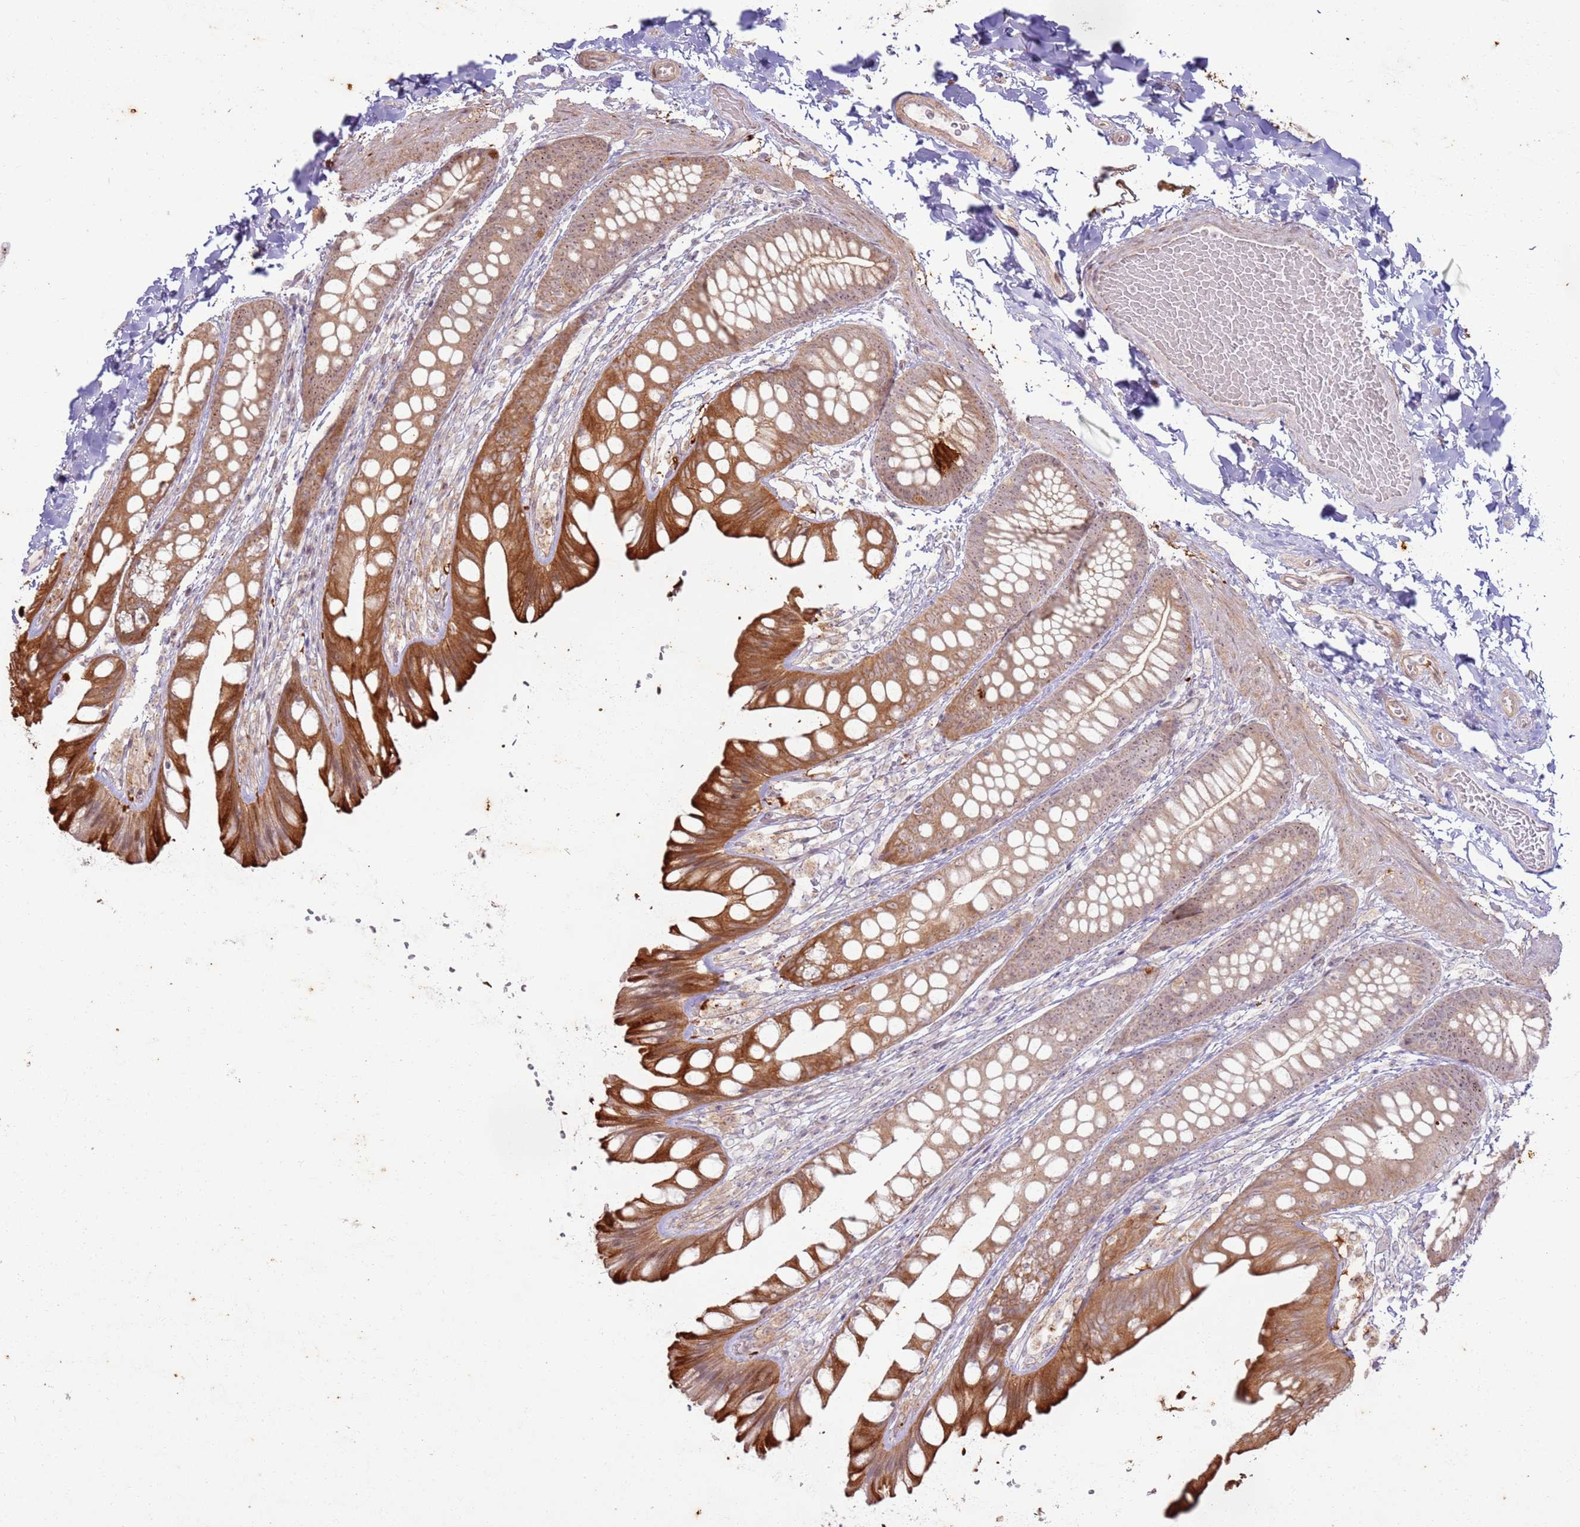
{"staining": {"intensity": "weak", "quantity": ">75%", "location": "cytoplasmic/membranous"}, "tissue": "colon", "cell_type": "Endothelial cells", "image_type": "normal", "snomed": [{"axis": "morphology", "description": "Normal tissue, NOS"}, {"axis": "topography", "description": "Colon"}], "caption": "IHC of benign human colon reveals low levels of weak cytoplasmic/membranous expression in about >75% of endothelial cells.", "gene": "CNPY1", "patient": {"sex": "male", "age": 47}}